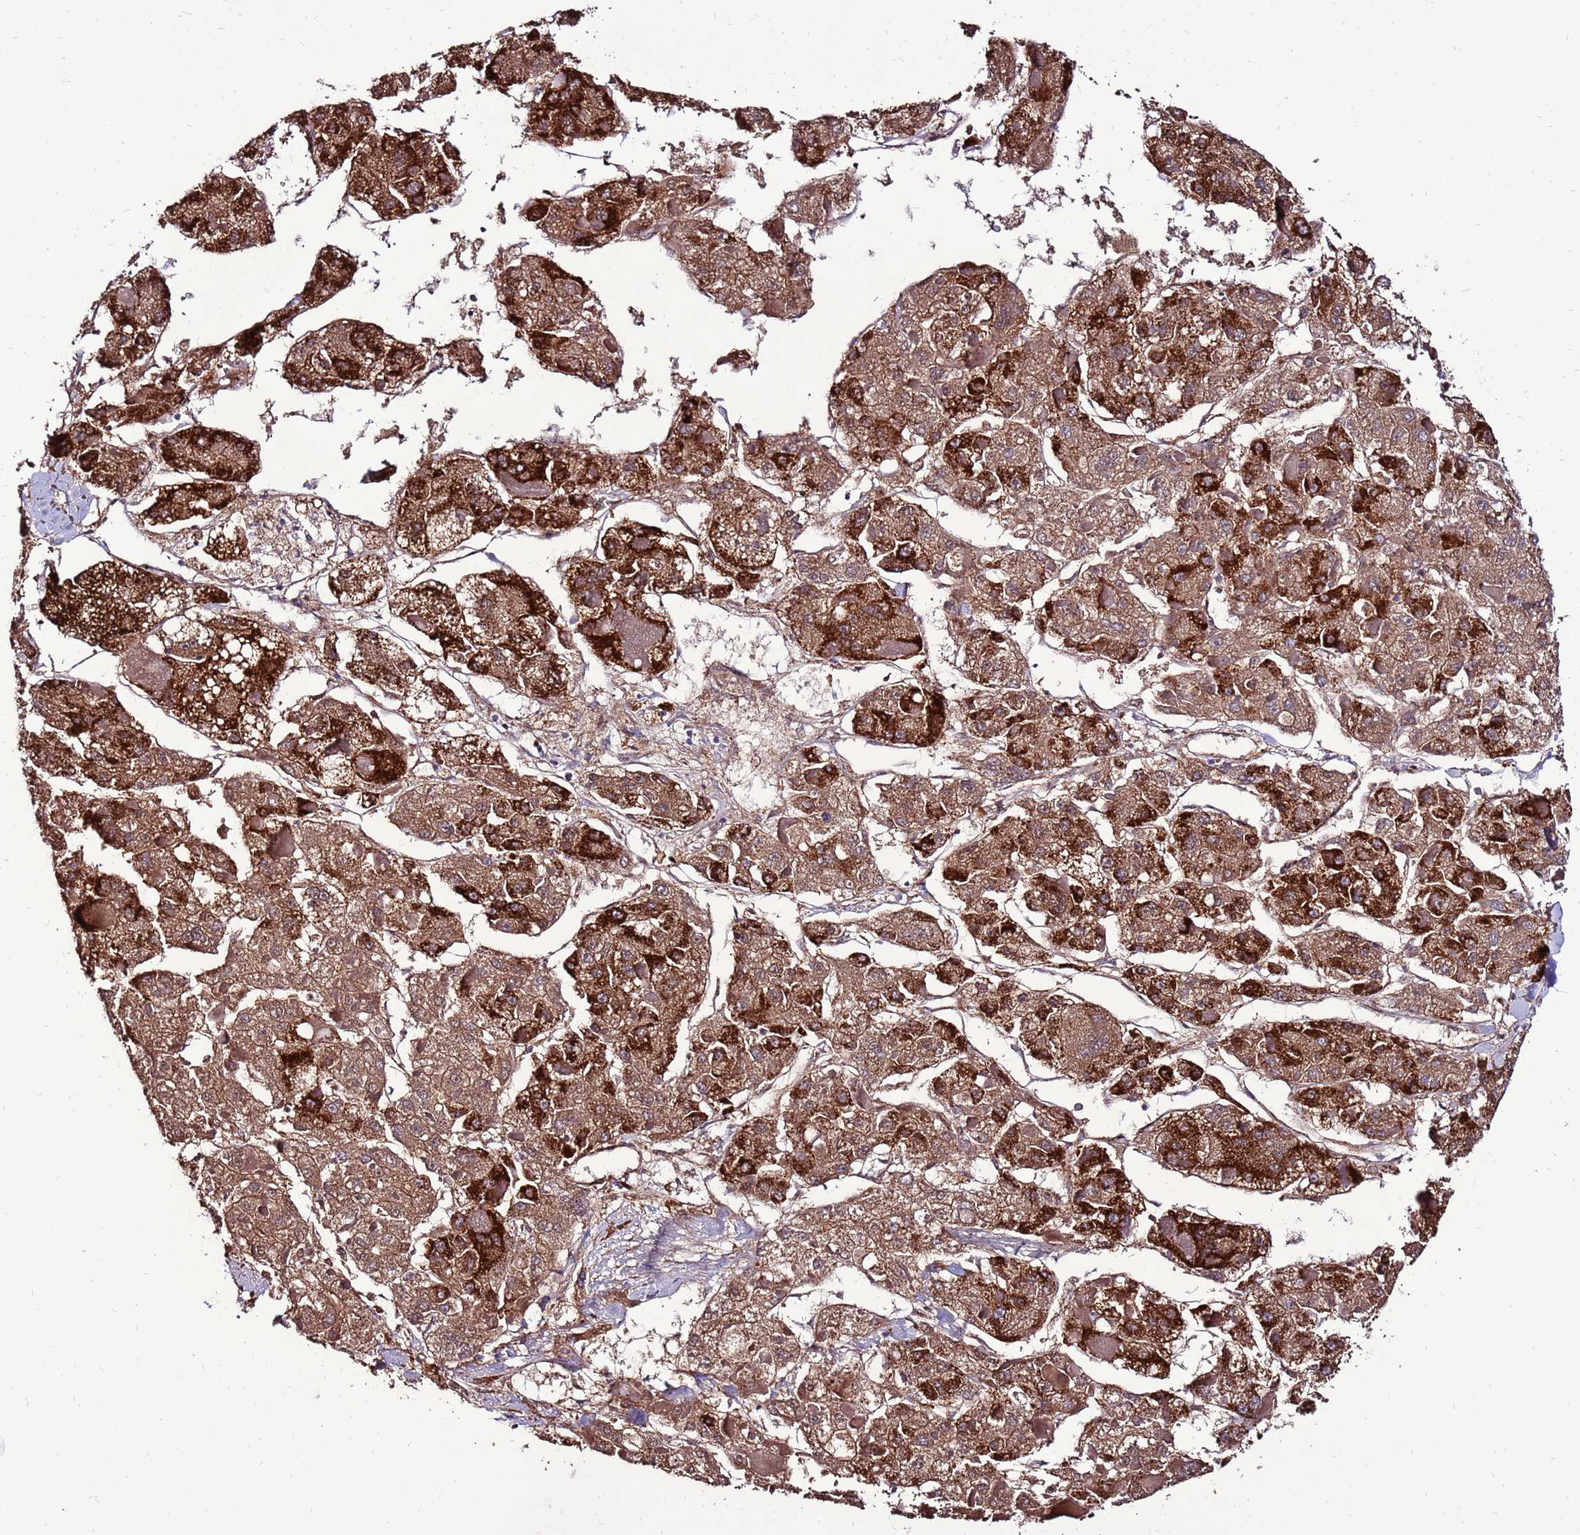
{"staining": {"intensity": "strong", "quantity": ">75%", "location": "cytoplasmic/membranous"}, "tissue": "liver cancer", "cell_type": "Tumor cells", "image_type": "cancer", "snomed": [{"axis": "morphology", "description": "Carcinoma, Hepatocellular, NOS"}, {"axis": "topography", "description": "Liver"}], "caption": "Strong cytoplasmic/membranous staining for a protein is appreciated in about >75% of tumor cells of hepatocellular carcinoma (liver) using immunohistochemistry (IHC).", "gene": "SPSB3", "patient": {"sex": "female", "age": 73}}